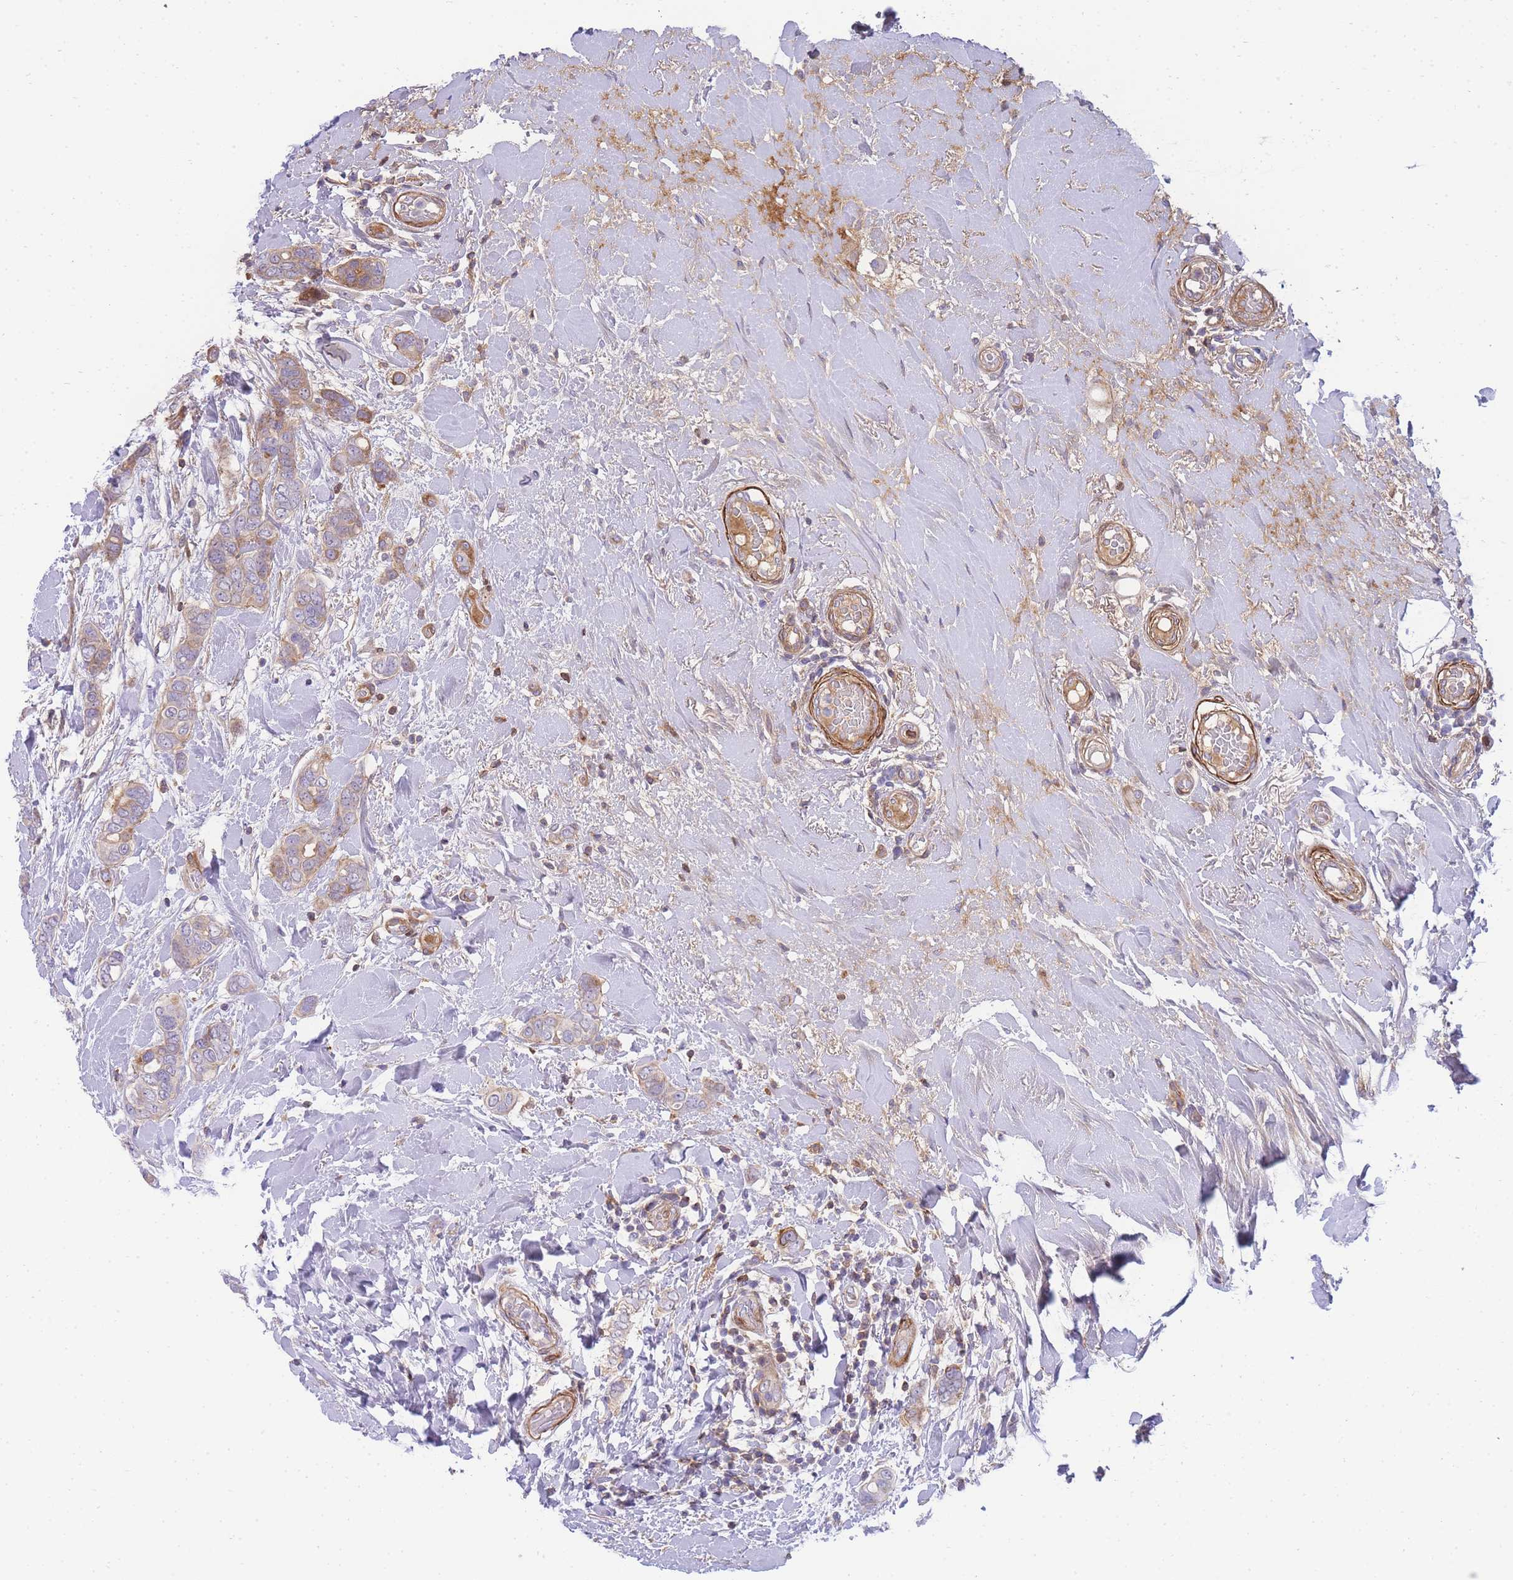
{"staining": {"intensity": "weak", "quantity": "<25%", "location": "cytoplasmic/membranous"}, "tissue": "breast cancer", "cell_type": "Tumor cells", "image_type": "cancer", "snomed": [{"axis": "morphology", "description": "Lobular carcinoma"}, {"axis": "topography", "description": "Breast"}], "caption": "Human lobular carcinoma (breast) stained for a protein using immunohistochemistry displays no positivity in tumor cells.", "gene": "FBN3", "patient": {"sex": "female", "age": 51}}